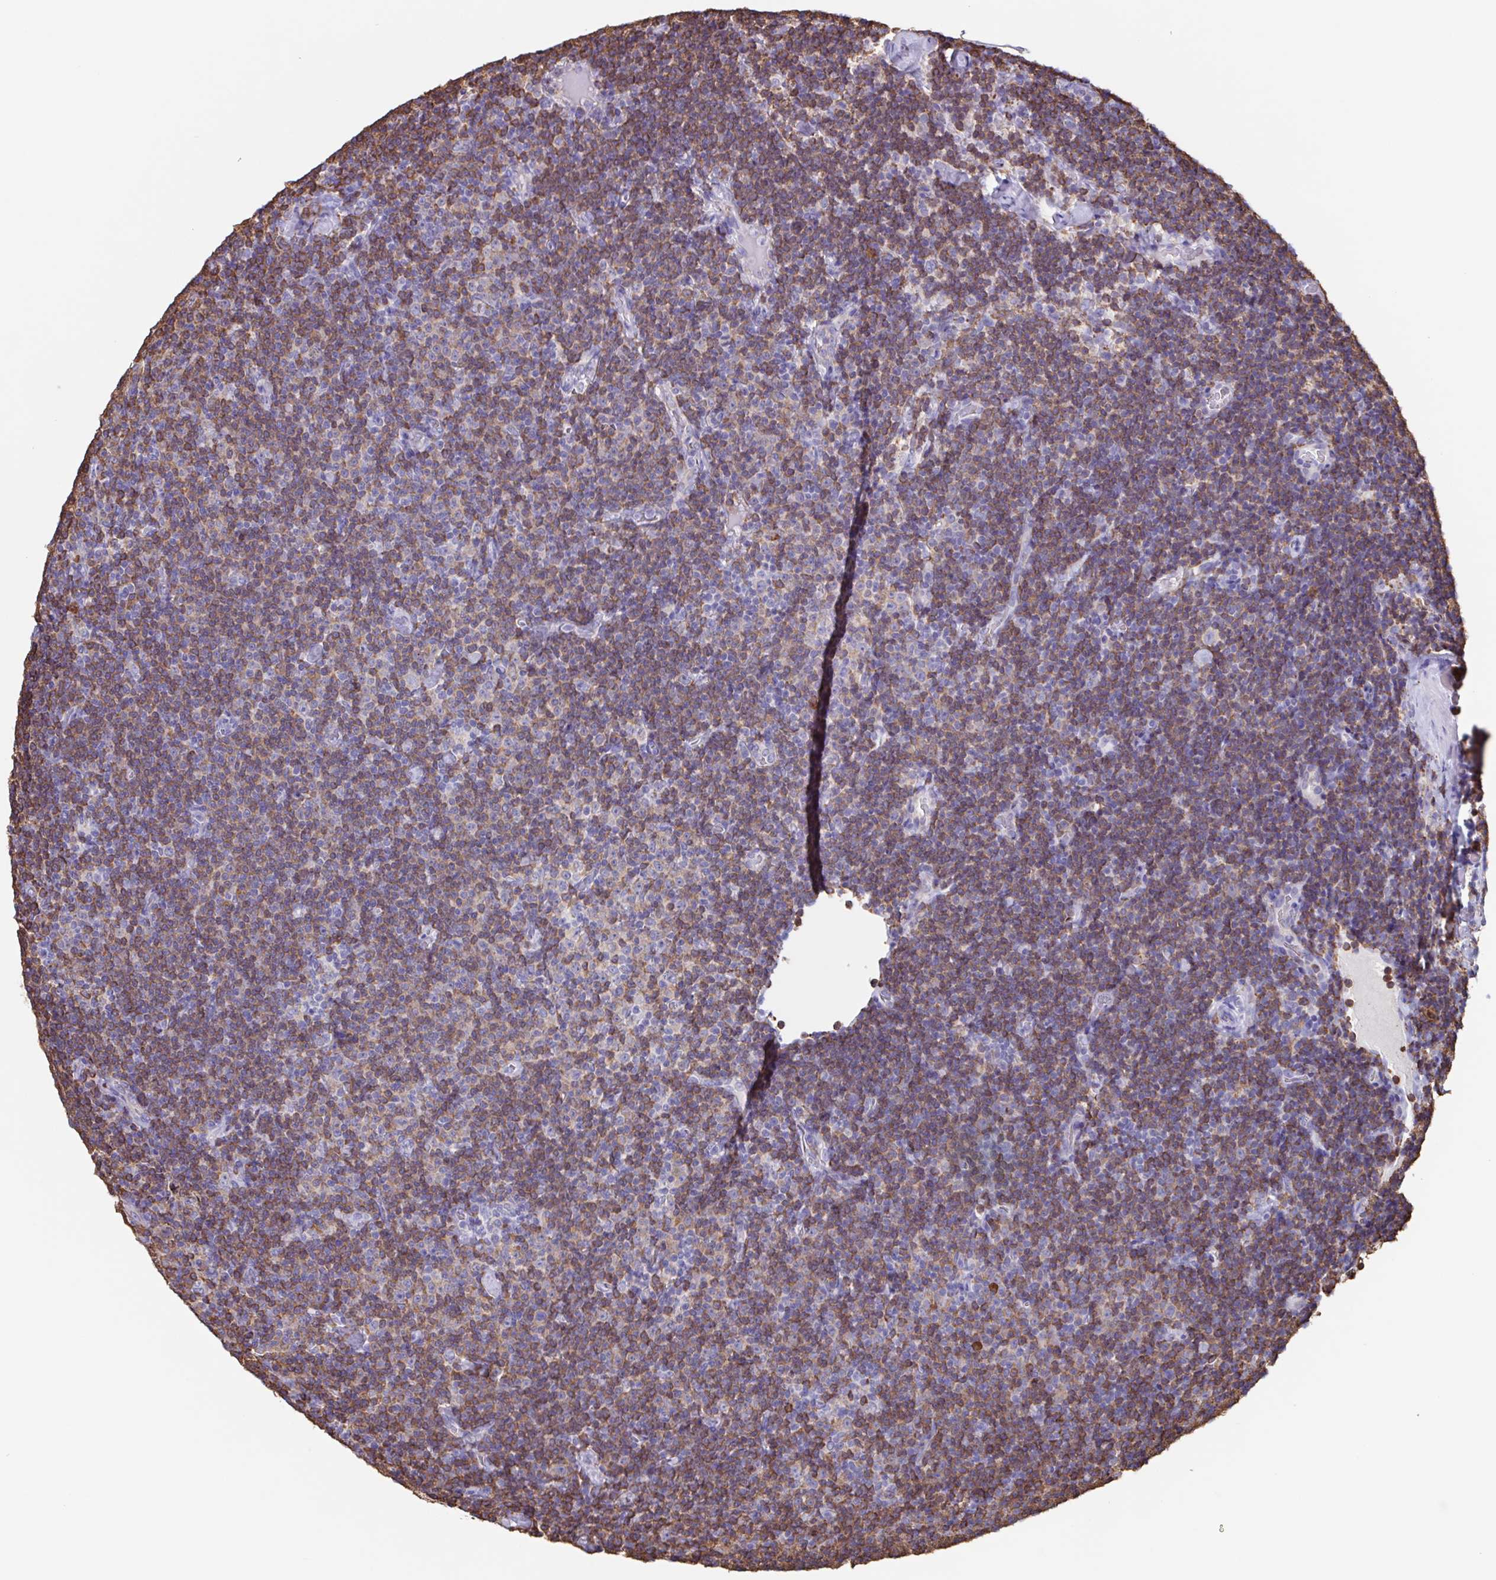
{"staining": {"intensity": "moderate", "quantity": "25%-75%", "location": "cytoplasmic/membranous"}, "tissue": "lymphoma", "cell_type": "Tumor cells", "image_type": "cancer", "snomed": [{"axis": "morphology", "description": "Malignant lymphoma, non-Hodgkin's type, Low grade"}, {"axis": "topography", "description": "Lymph node"}], "caption": "Tumor cells exhibit medium levels of moderate cytoplasmic/membranous staining in about 25%-75% of cells in malignant lymphoma, non-Hodgkin's type (low-grade).", "gene": "TPD52", "patient": {"sex": "male", "age": 81}}